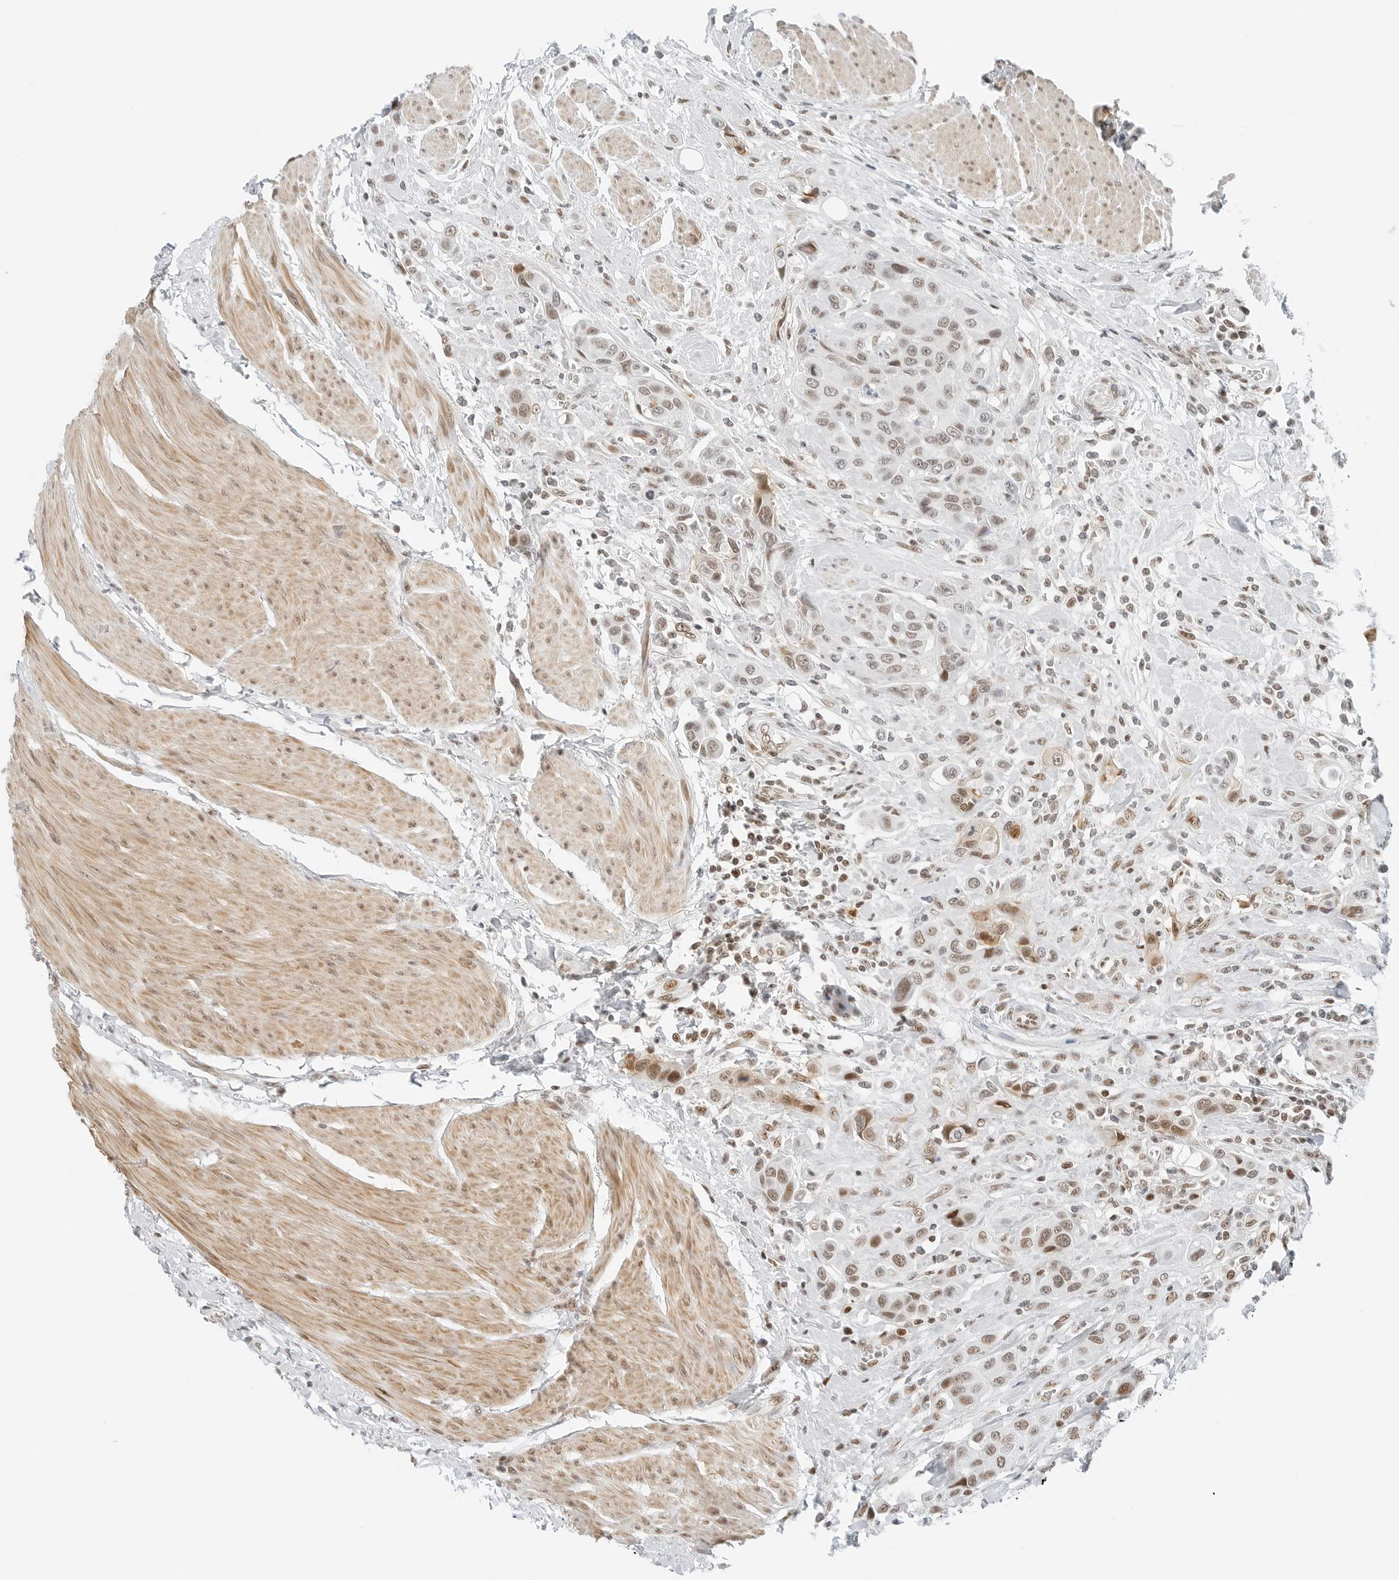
{"staining": {"intensity": "moderate", "quantity": "25%-75%", "location": "cytoplasmic/membranous,nuclear"}, "tissue": "urothelial cancer", "cell_type": "Tumor cells", "image_type": "cancer", "snomed": [{"axis": "morphology", "description": "Urothelial carcinoma, High grade"}, {"axis": "topography", "description": "Urinary bladder"}], "caption": "Brown immunohistochemical staining in human high-grade urothelial carcinoma displays moderate cytoplasmic/membranous and nuclear staining in approximately 25%-75% of tumor cells.", "gene": "CRTC2", "patient": {"sex": "male", "age": 50}}